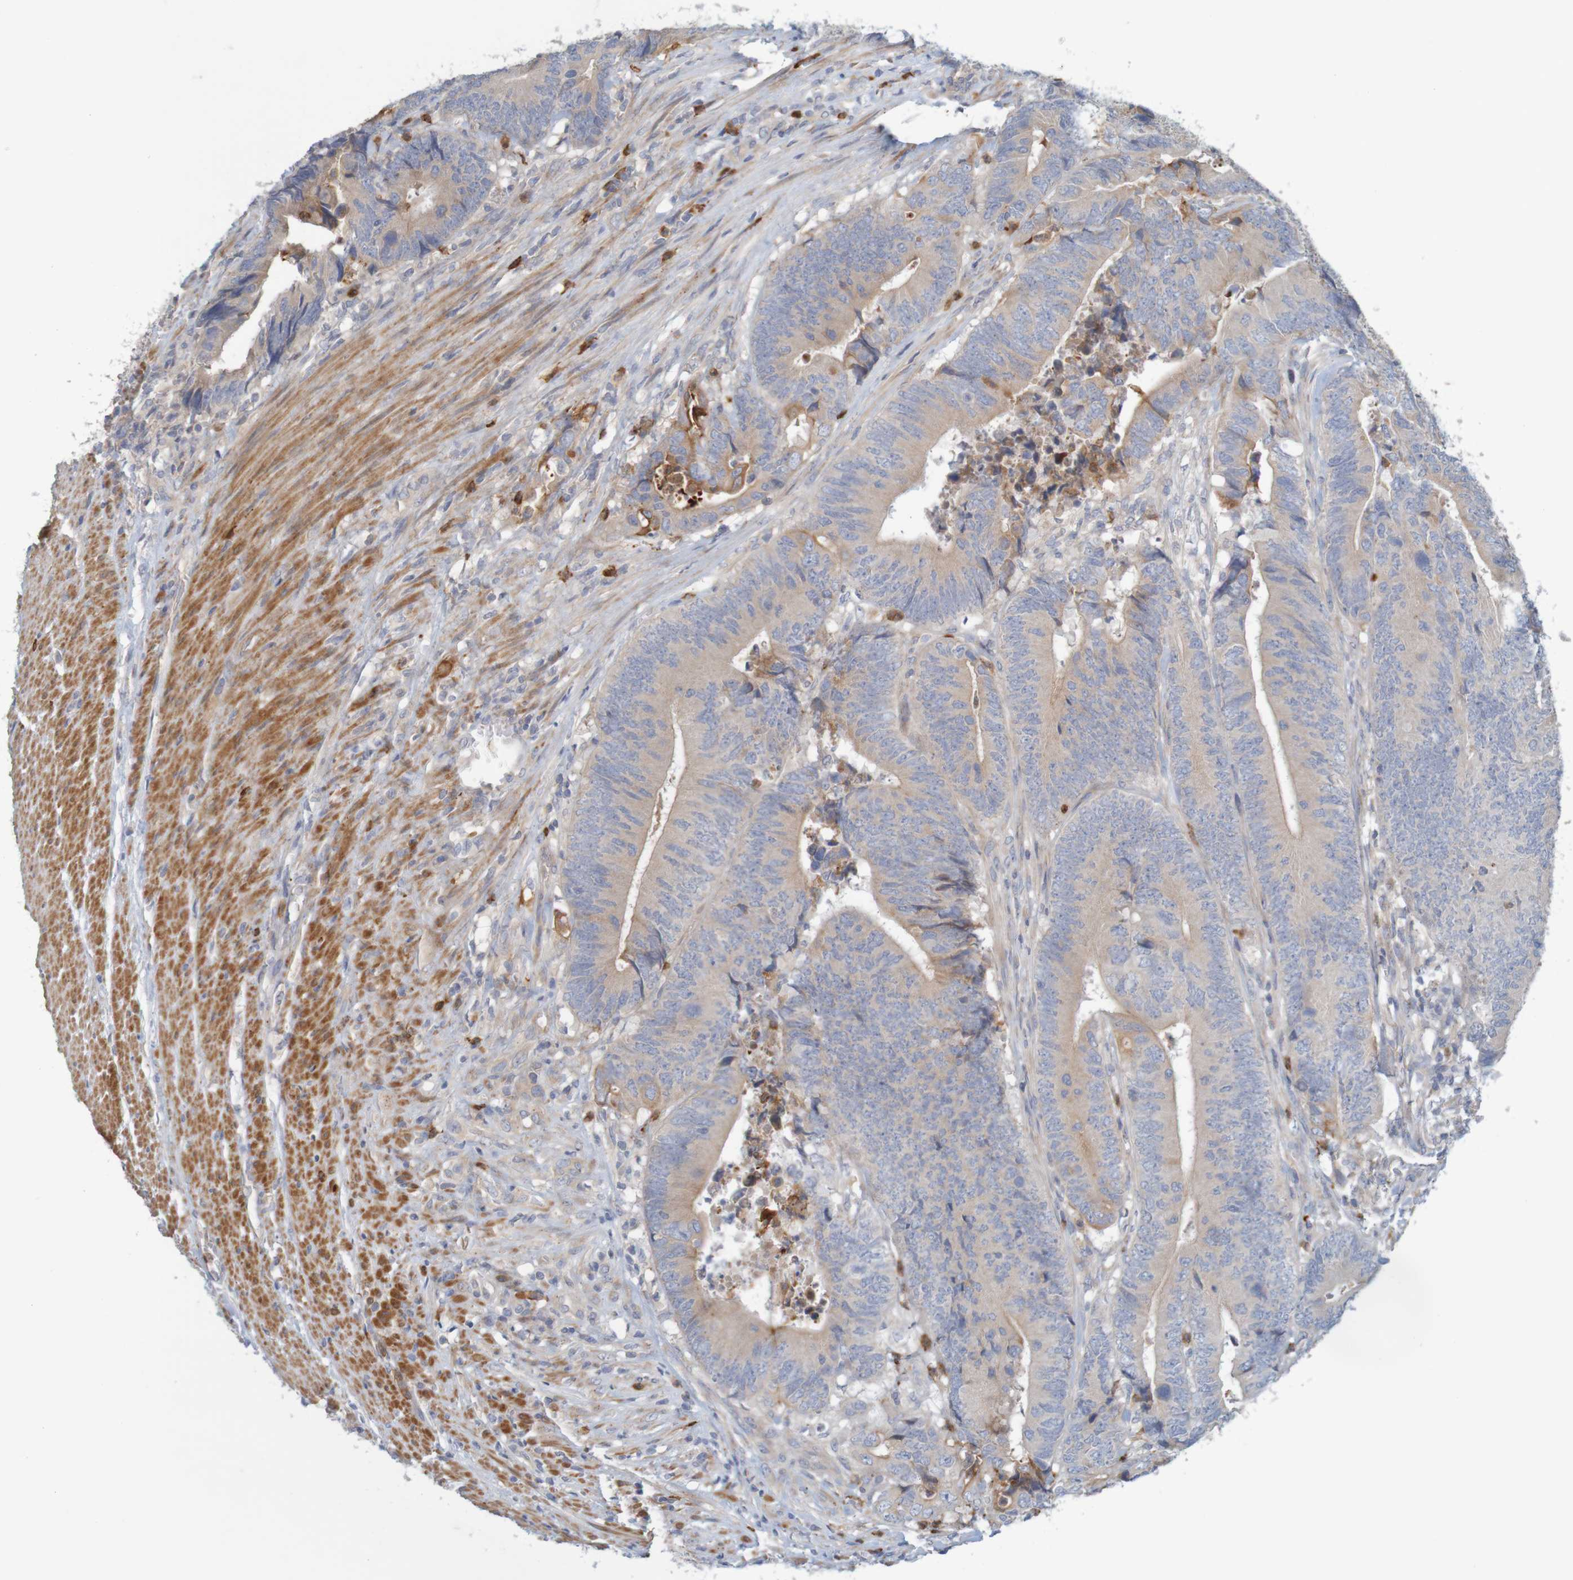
{"staining": {"intensity": "weak", "quantity": ">75%", "location": "cytoplasmic/membranous"}, "tissue": "colorectal cancer", "cell_type": "Tumor cells", "image_type": "cancer", "snomed": [{"axis": "morphology", "description": "Normal tissue, NOS"}, {"axis": "morphology", "description": "Adenocarcinoma, NOS"}, {"axis": "topography", "description": "Colon"}], "caption": "DAB immunohistochemical staining of human adenocarcinoma (colorectal) demonstrates weak cytoplasmic/membranous protein positivity in approximately >75% of tumor cells.", "gene": "KRT23", "patient": {"sex": "male", "age": 56}}